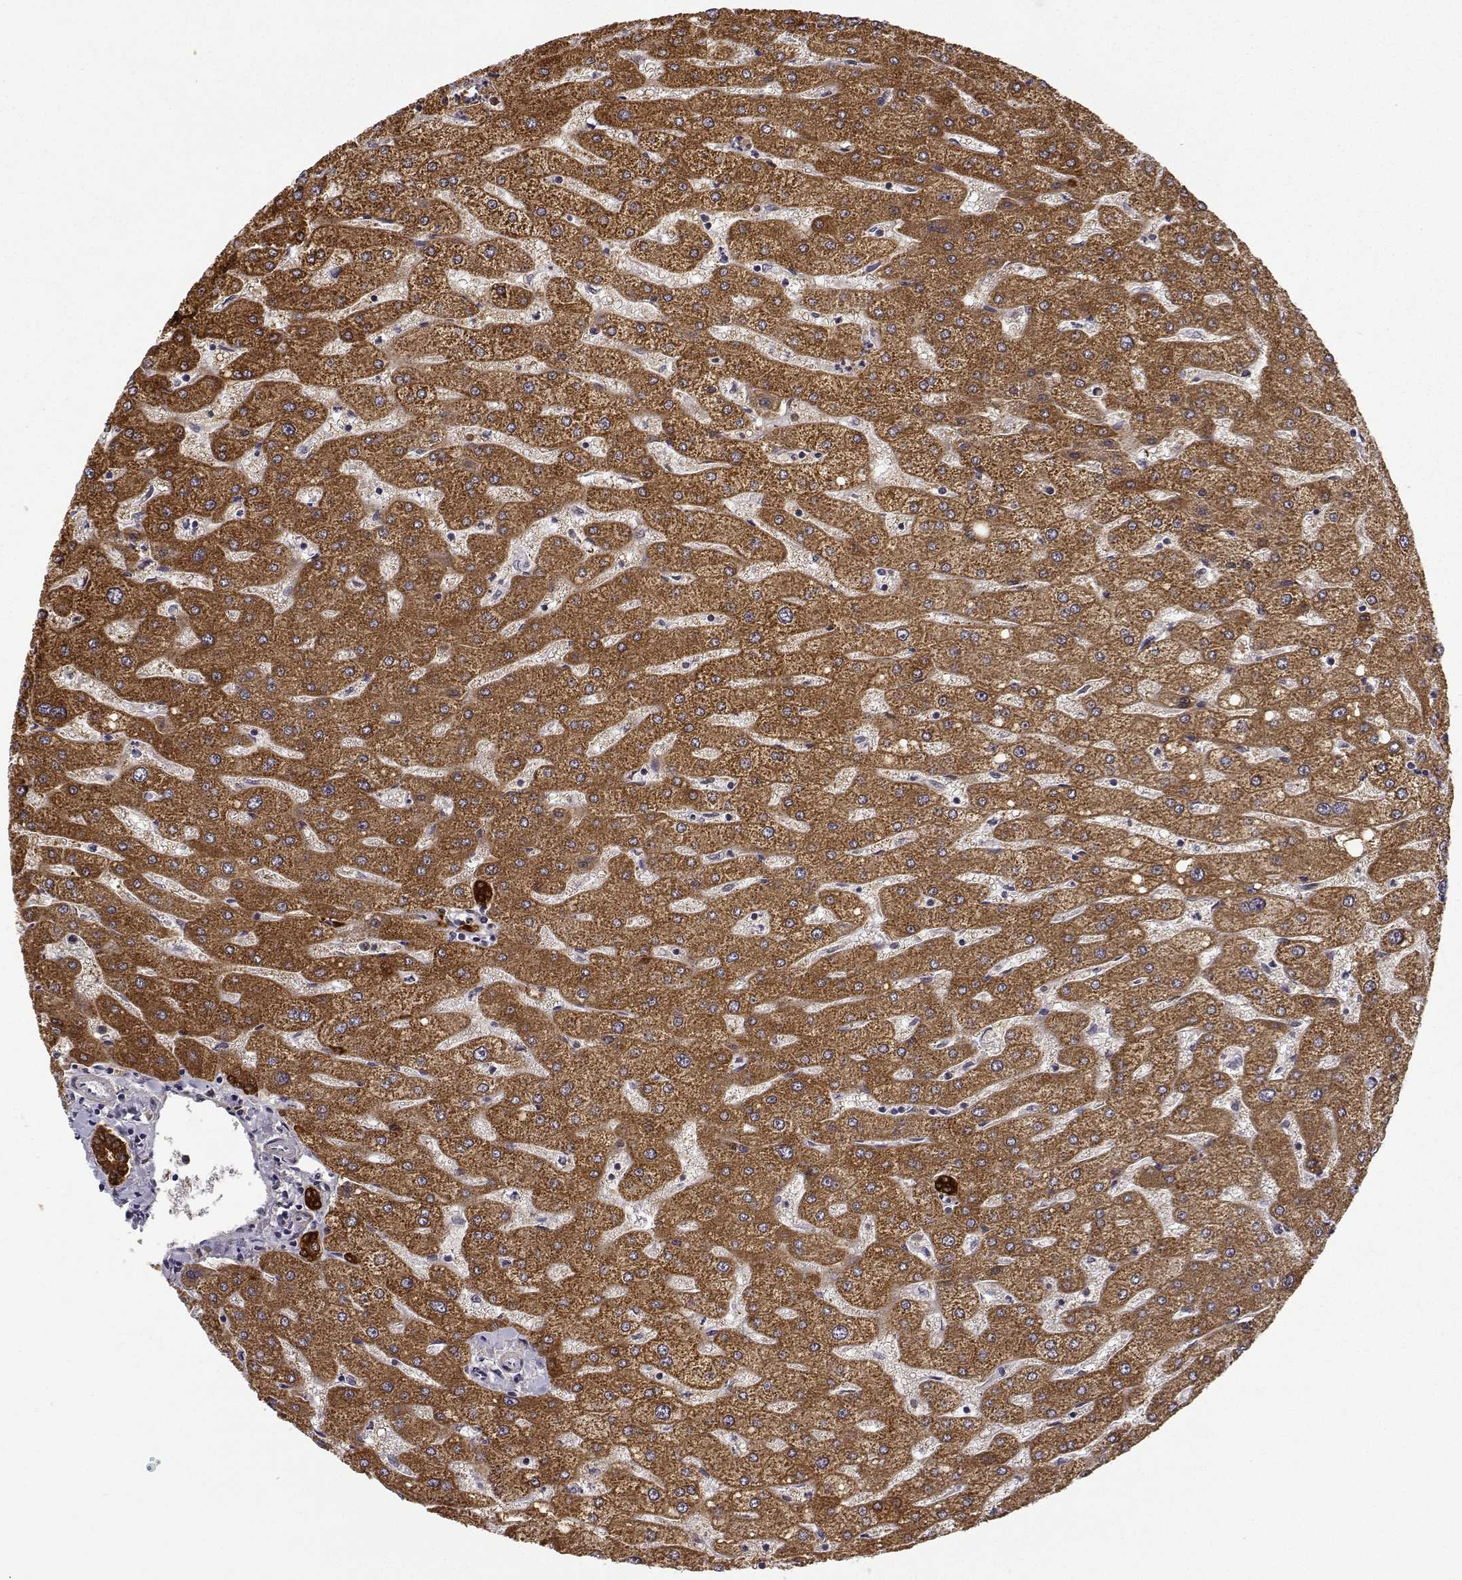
{"staining": {"intensity": "strong", "quantity": ">75%", "location": "cytoplasmic/membranous"}, "tissue": "liver", "cell_type": "Cholangiocytes", "image_type": "normal", "snomed": [{"axis": "morphology", "description": "Normal tissue, NOS"}, {"axis": "topography", "description": "Liver"}], "caption": "Strong cytoplasmic/membranous staining for a protein is appreciated in approximately >75% of cholangiocytes of benign liver using IHC.", "gene": "PHGDH", "patient": {"sex": "male", "age": 67}}